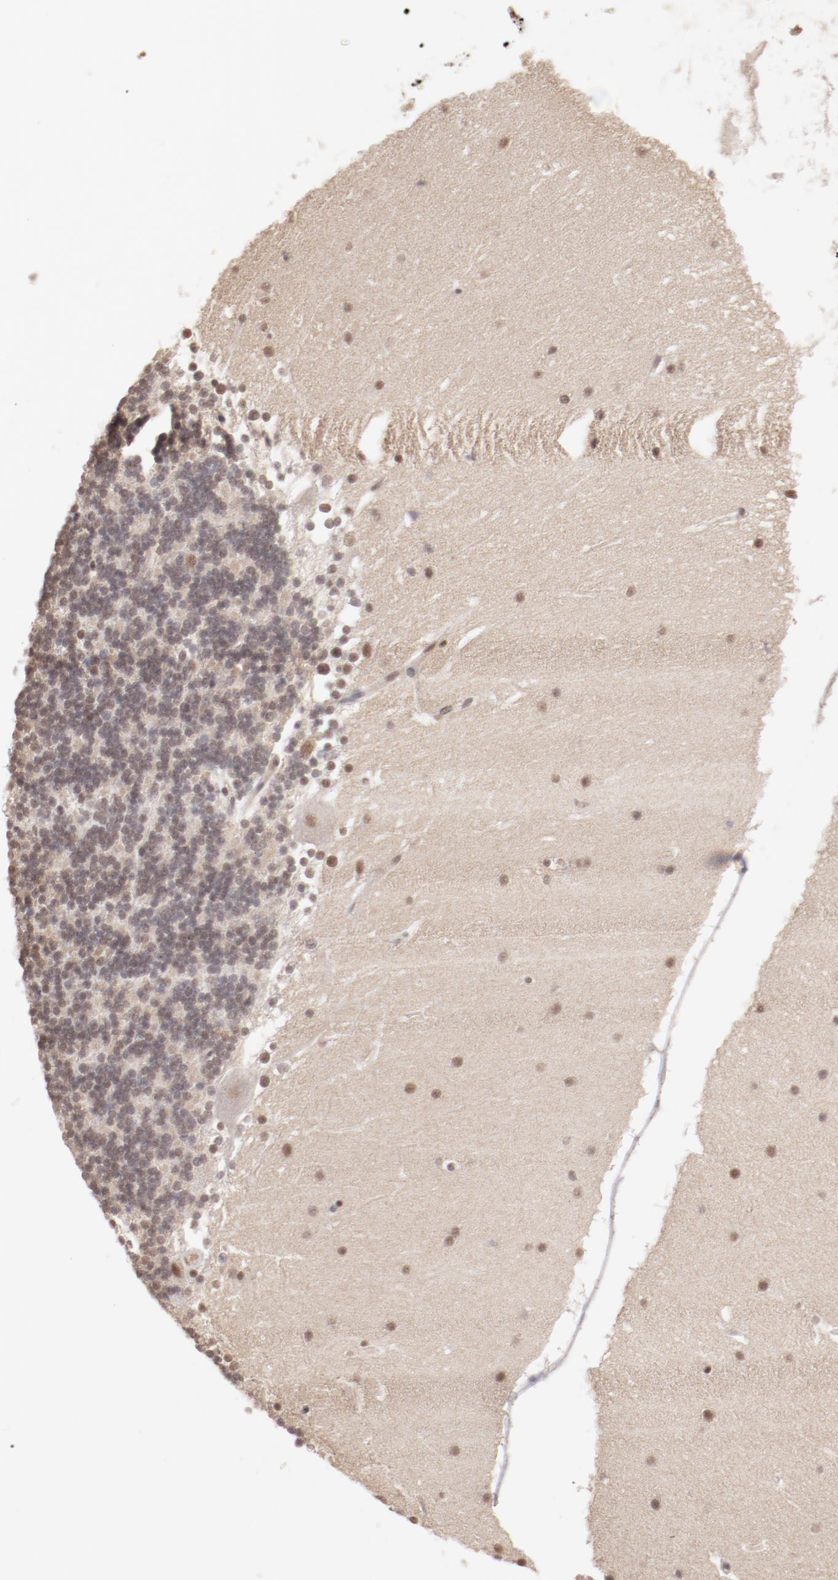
{"staining": {"intensity": "negative", "quantity": "none", "location": "none"}, "tissue": "cerebellum", "cell_type": "Cells in granular layer", "image_type": "normal", "snomed": [{"axis": "morphology", "description": "Normal tissue, NOS"}, {"axis": "topography", "description": "Cerebellum"}], "caption": "Cells in granular layer are negative for protein expression in unremarkable human cerebellum. (DAB (3,3'-diaminobenzidine) IHC with hematoxylin counter stain).", "gene": "NFE2", "patient": {"sex": "female", "age": 19}}